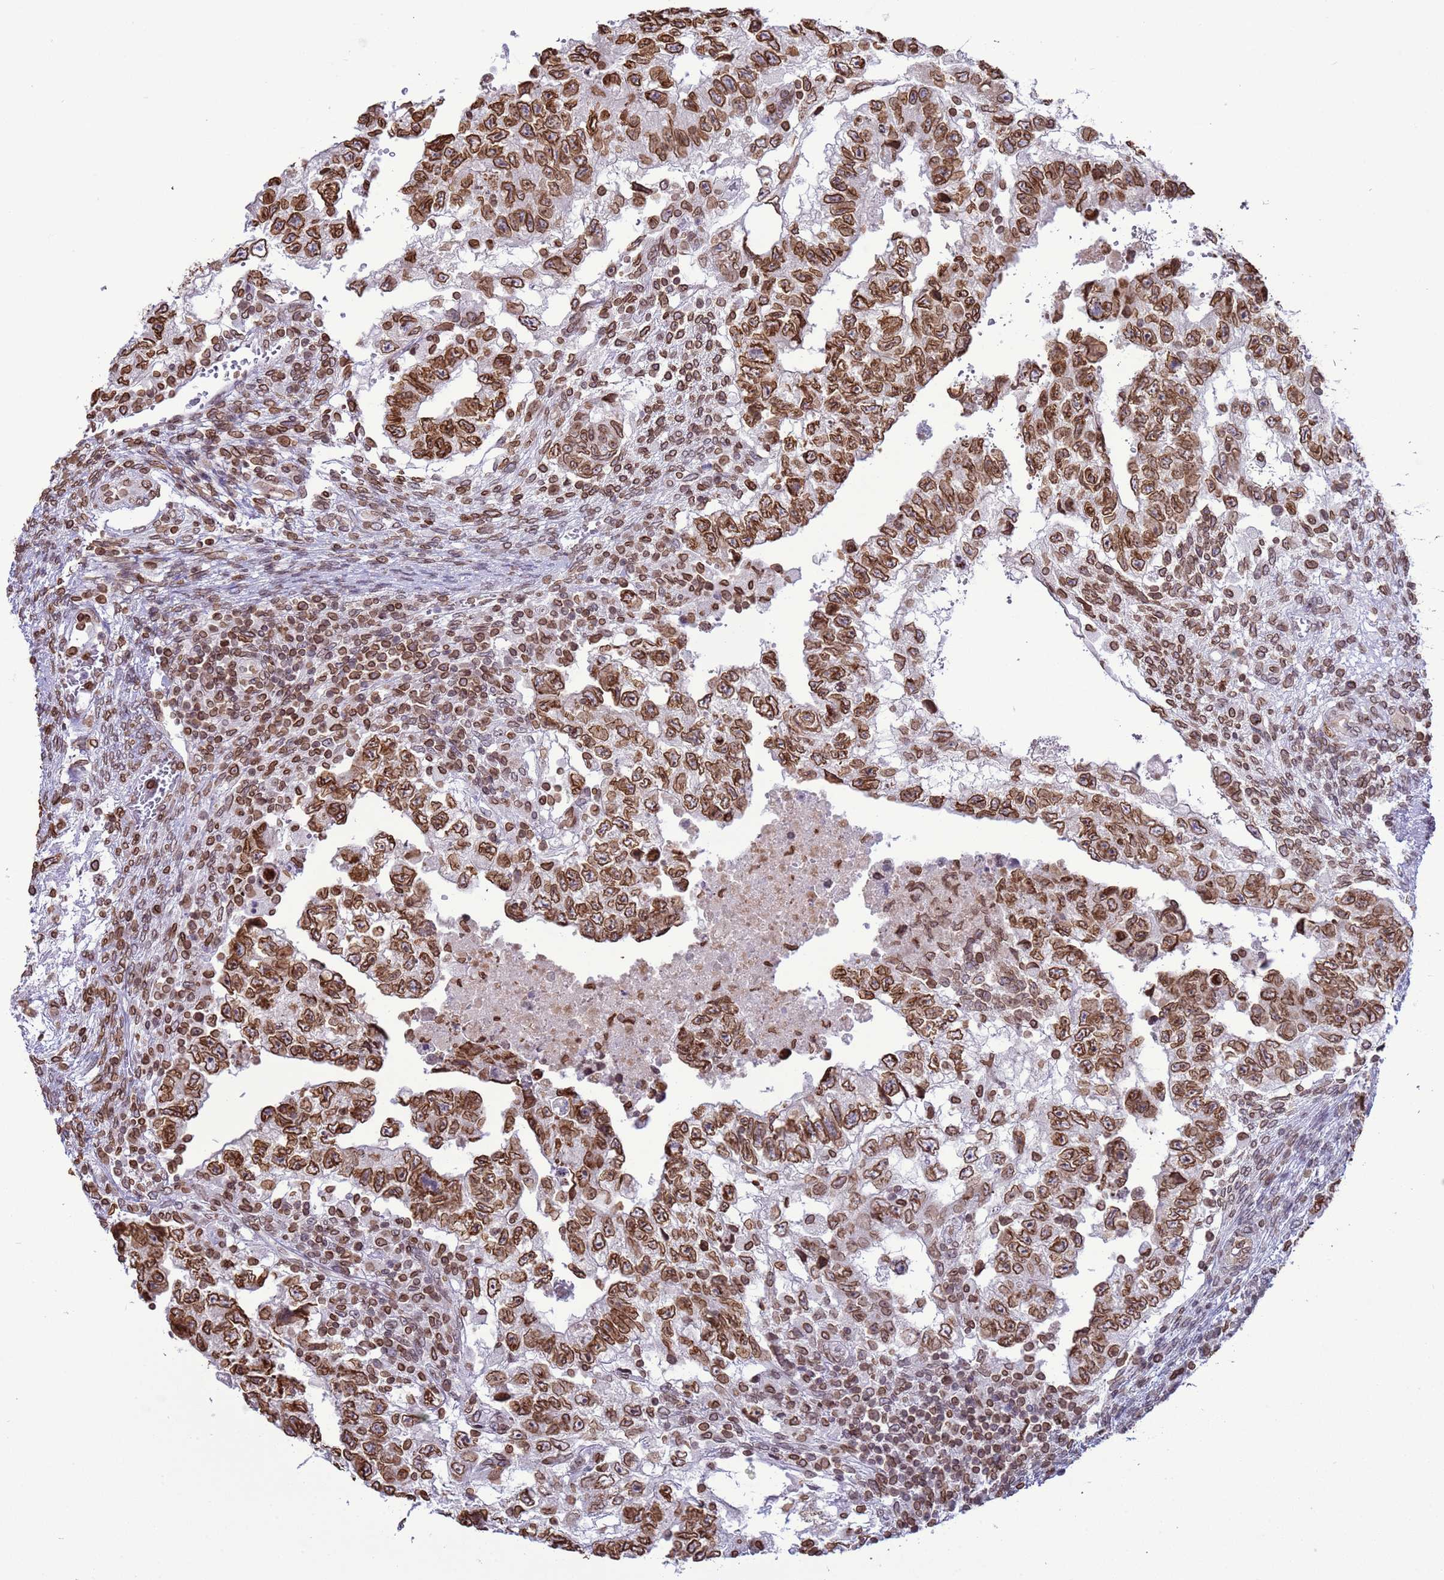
{"staining": {"intensity": "strong", "quantity": ">75%", "location": "cytoplasmic/membranous,nuclear"}, "tissue": "testis cancer", "cell_type": "Tumor cells", "image_type": "cancer", "snomed": [{"axis": "morphology", "description": "Carcinoma, Embryonal, NOS"}, {"axis": "topography", "description": "Testis"}], "caption": "The immunohistochemical stain shows strong cytoplasmic/membranous and nuclear staining in tumor cells of testis embryonal carcinoma tissue.", "gene": "DHX37", "patient": {"sex": "male", "age": 36}}